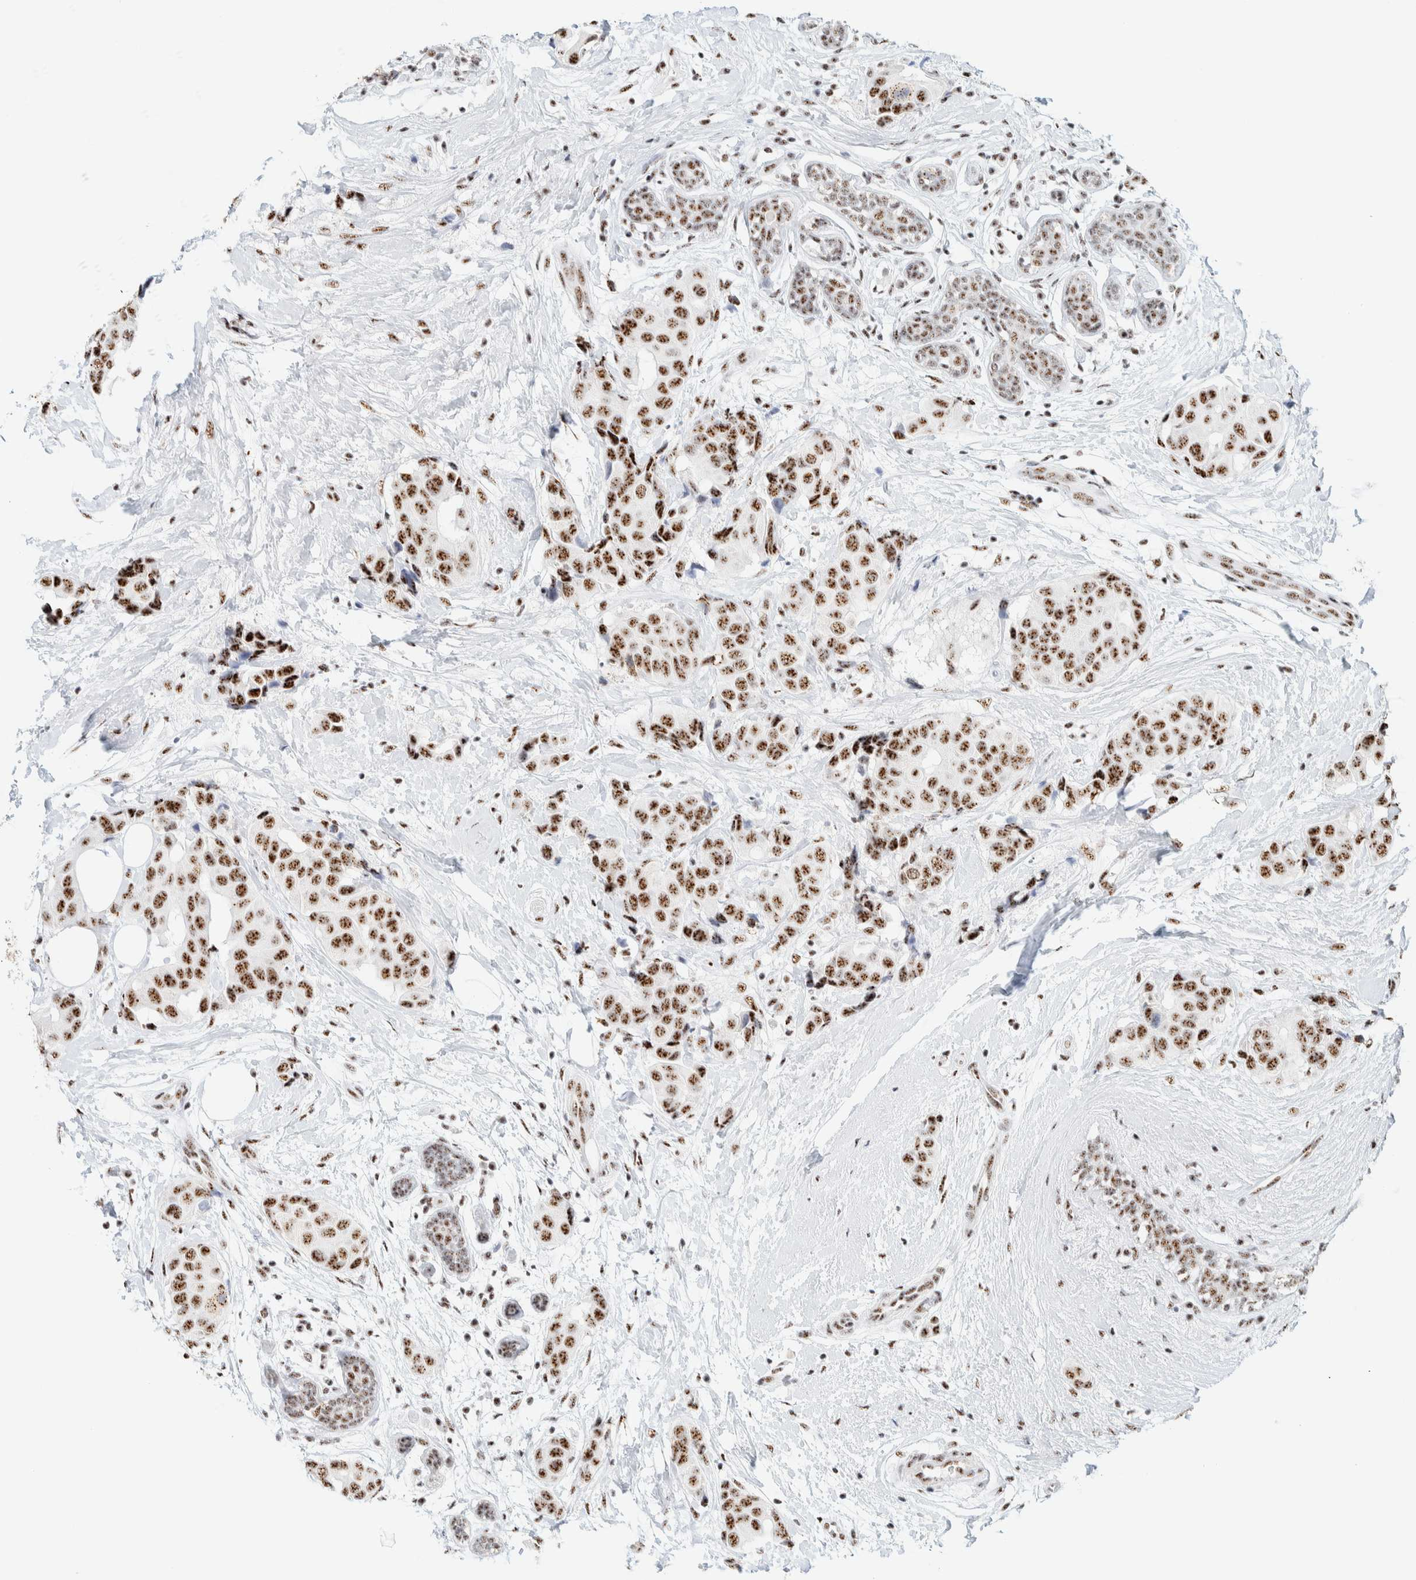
{"staining": {"intensity": "moderate", "quantity": ">75%", "location": "nuclear"}, "tissue": "breast cancer", "cell_type": "Tumor cells", "image_type": "cancer", "snomed": [{"axis": "morphology", "description": "Normal tissue, NOS"}, {"axis": "morphology", "description": "Duct carcinoma"}, {"axis": "topography", "description": "Breast"}], "caption": "Human breast cancer (infiltrating ductal carcinoma) stained for a protein (brown) displays moderate nuclear positive positivity in about >75% of tumor cells.", "gene": "SON", "patient": {"sex": "female", "age": 39}}